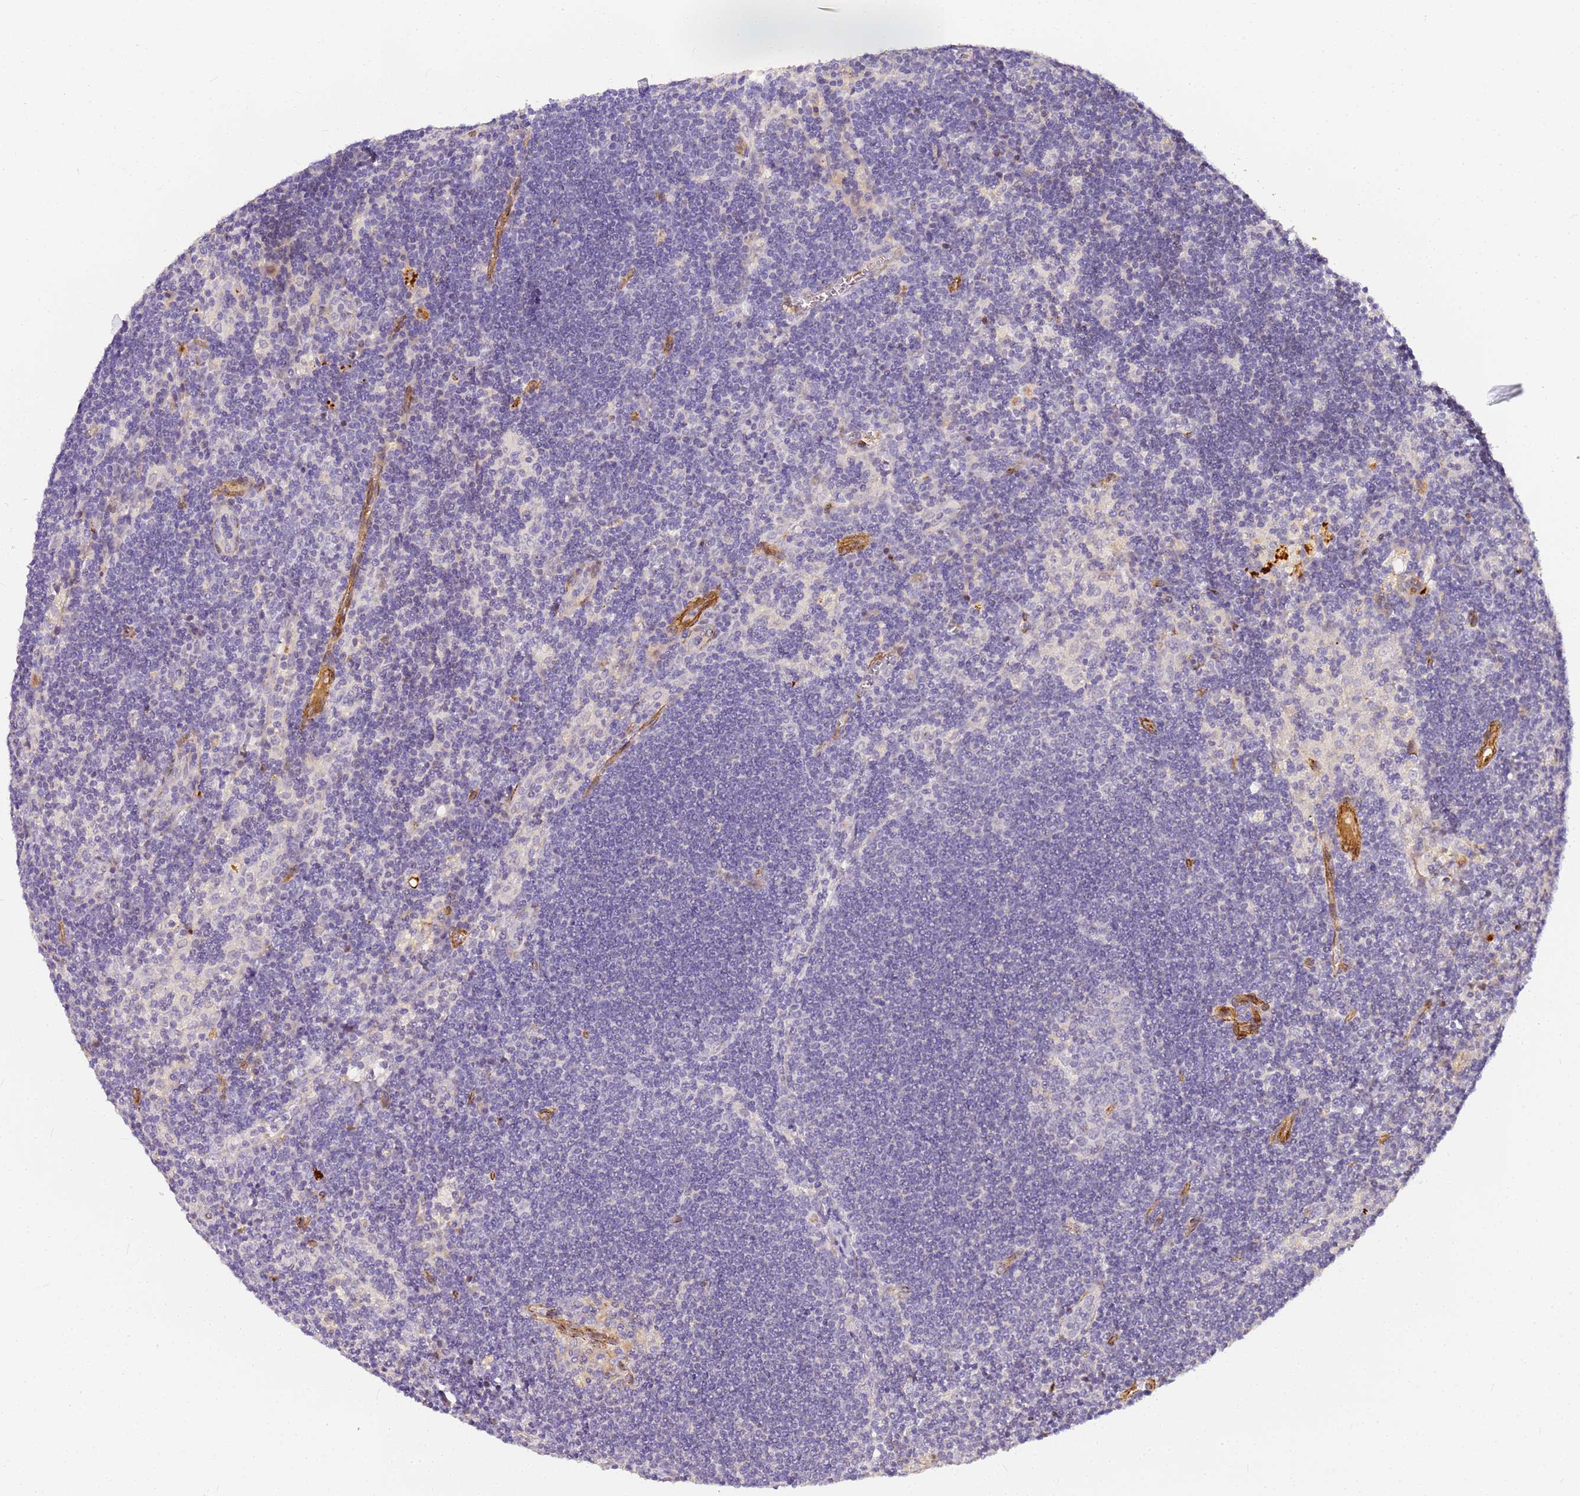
{"staining": {"intensity": "negative", "quantity": "none", "location": "none"}, "tissue": "lymph node", "cell_type": "Germinal center cells", "image_type": "normal", "snomed": [{"axis": "morphology", "description": "Normal tissue, NOS"}, {"axis": "topography", "description": "Lymph node"}], "caption": "Germinal center cells show no significant protein positivity in benign lymph node.", "gene": "CFHR1", "patient": {"sex": "male", "age": 24}}